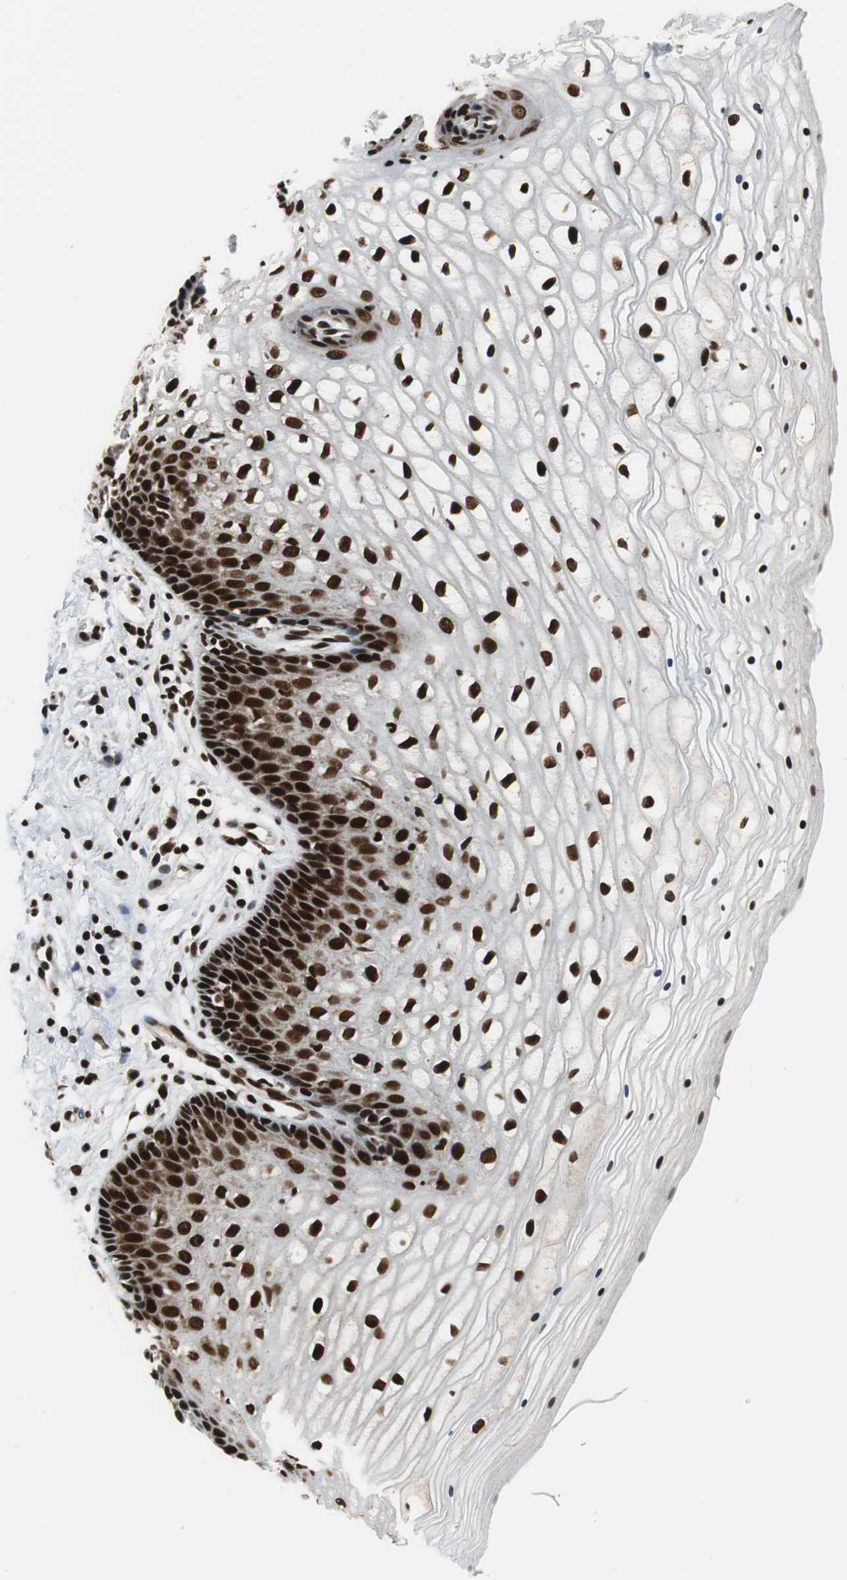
{"staining": {"intensity": "strong", "quantity": ">75%", "location": "nuclear"}, "tissue": "vagina", "cell_type": "Squamous epithelial cells", "image_type": "normal", "snomed": [{"axis": "morphology", "description": "Normal tissue, NOS"}, {"axis": "topography", "description": "Vagina"}], "caption": "An IHC photomicrograph of normal tissue is shown. Protein staining in brown shows strong nuclear positivity in vagina within squamous epithelial cells. The staining is performed using DAB brown chromogen to label protein expression. The nuclei are counter-stained blue using hematoxylin.", "gene": "HDAC1", "patient": {"sex": "female", "age": 34}}